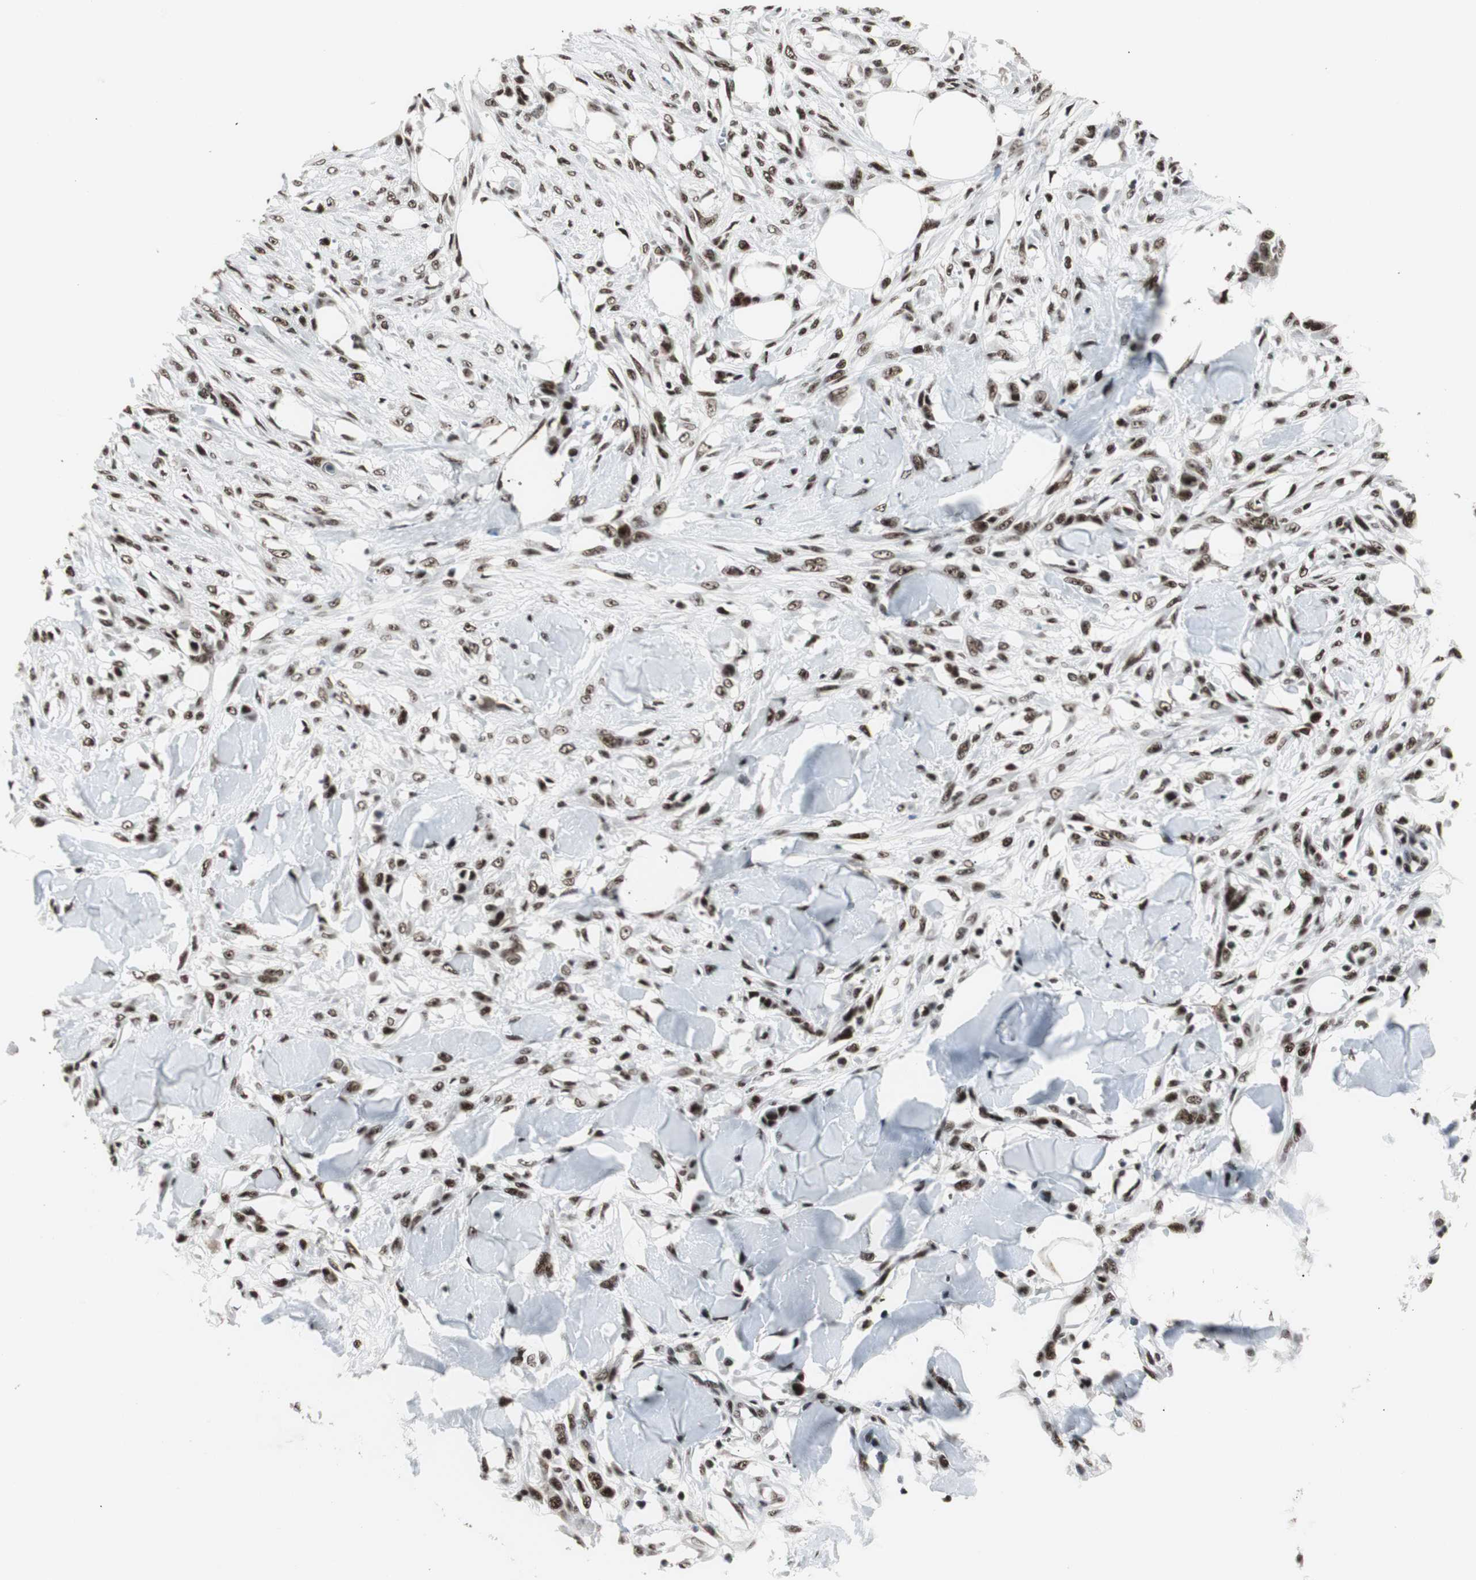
{"staining": {"intensity": "strong", "quantity": ">75%", "location": "nuclear"}, "tissue": "skin cancer", "cell_type": "Tumor cells", "image_type": "cancer", "snomed": [{"axis": "morphology", "description": "Normal tissue, NOS"}, {"axis": "morphology", "description": "Squamous cell carcinoma, NOS"}, {"axis": "topography", "description": "Skin"}], "caption": "Strong nuclear protein expression is present in approximately >75% of tumor cells in skin cancer (squamous cell carcinoma).", "gene": "XRCC1", "patient": {"sex": "female", "age": 59}}